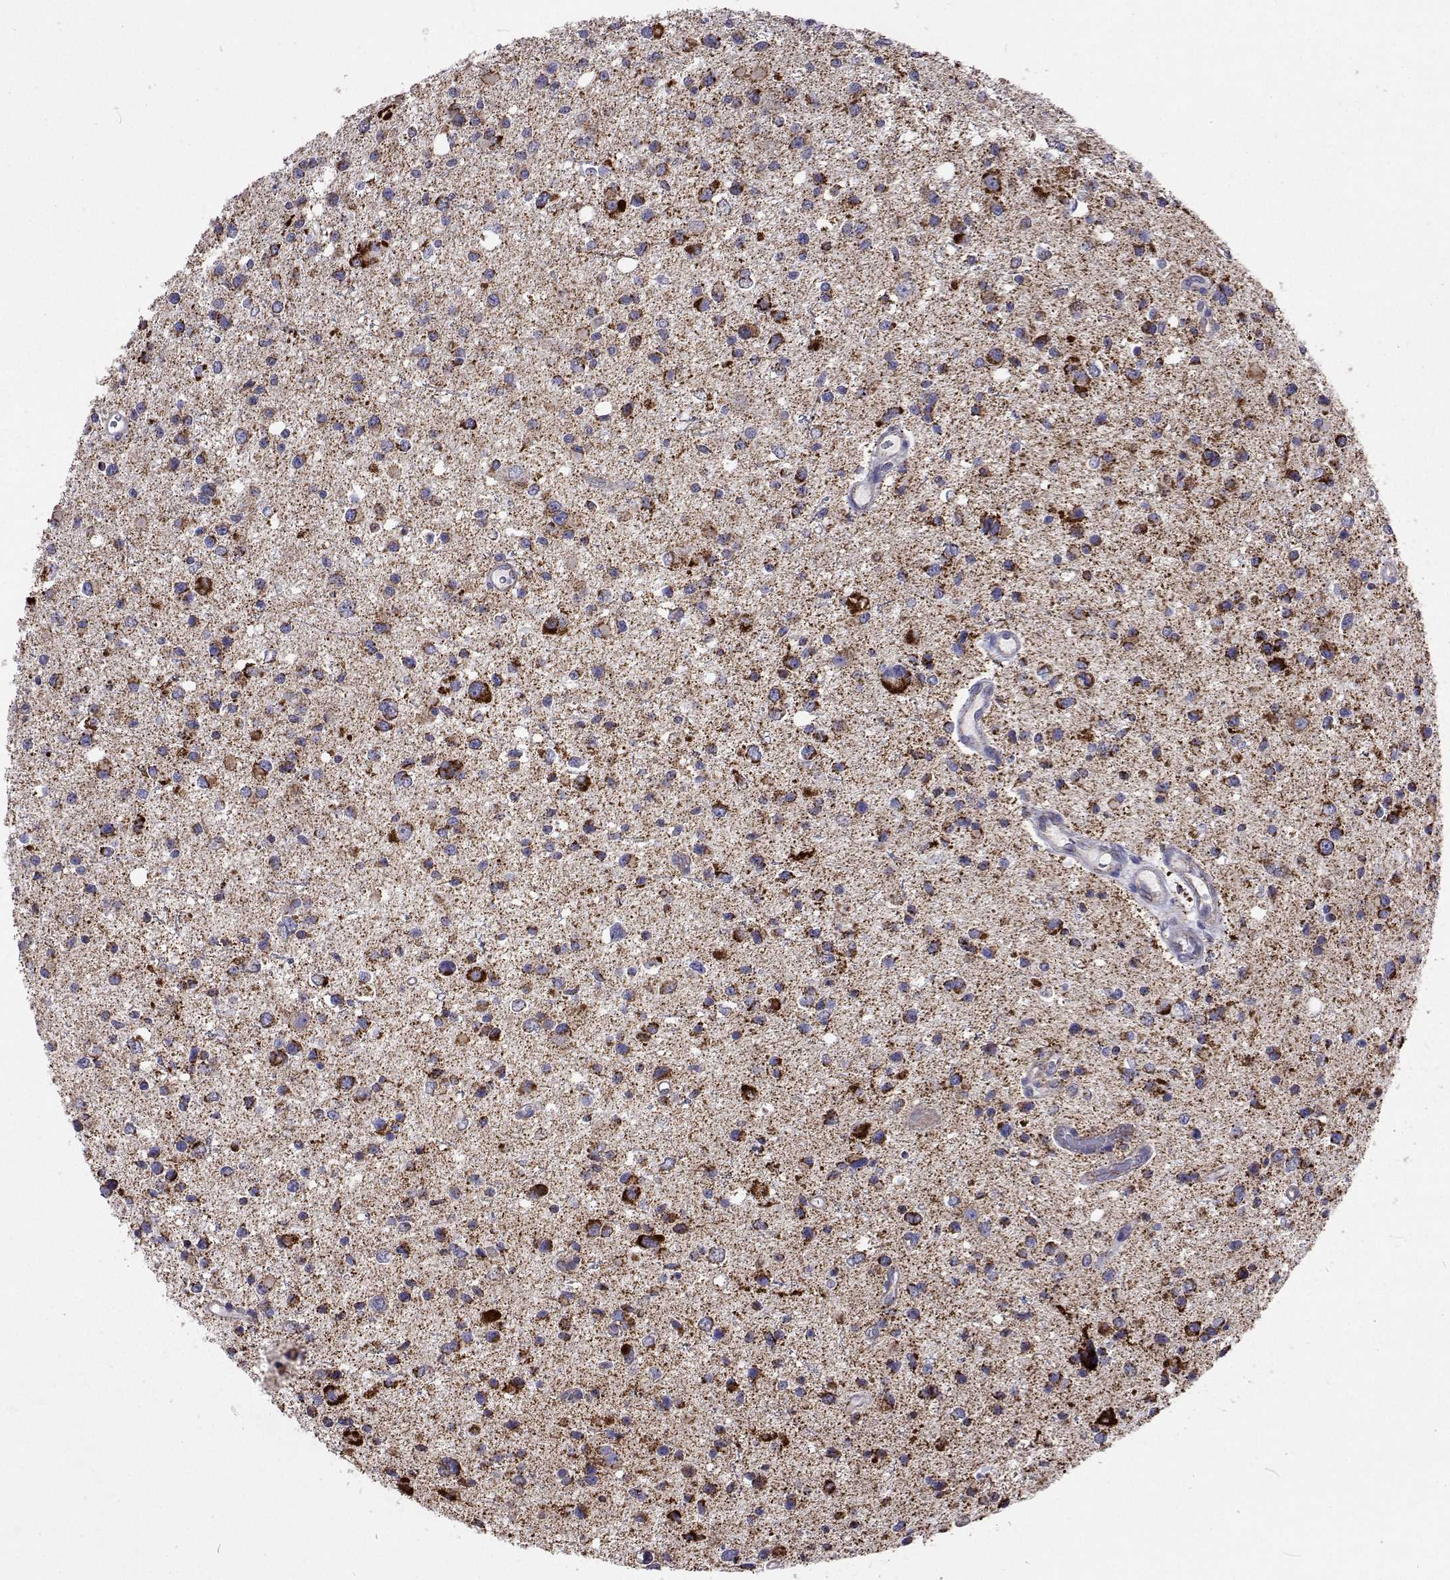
{"staining": {"intensity": "strong", "quantity": "25%-75%", "location": "cytoplasmic/membranous"}, "tissue": "glioma", "cell_type": "Tumor cells", "image_type": "cancer", "snomed": [{"axis": "morphology", "description": "Glioma, malignant, Low grade"}, {"axis": "topography", "description": "Brain"}], "caption": "Tumor cells show high levels of strong cytoplasmic/membranous positivity in about 25%-75% of cells in low-grade glioma (malignant). The staining was performed using DAB, with brown indicating positive protein expression. Nuclei are stained blue with hematoxylin.", "gene": "MCCC2", "patient": {"sex": "male", "age": 43}}